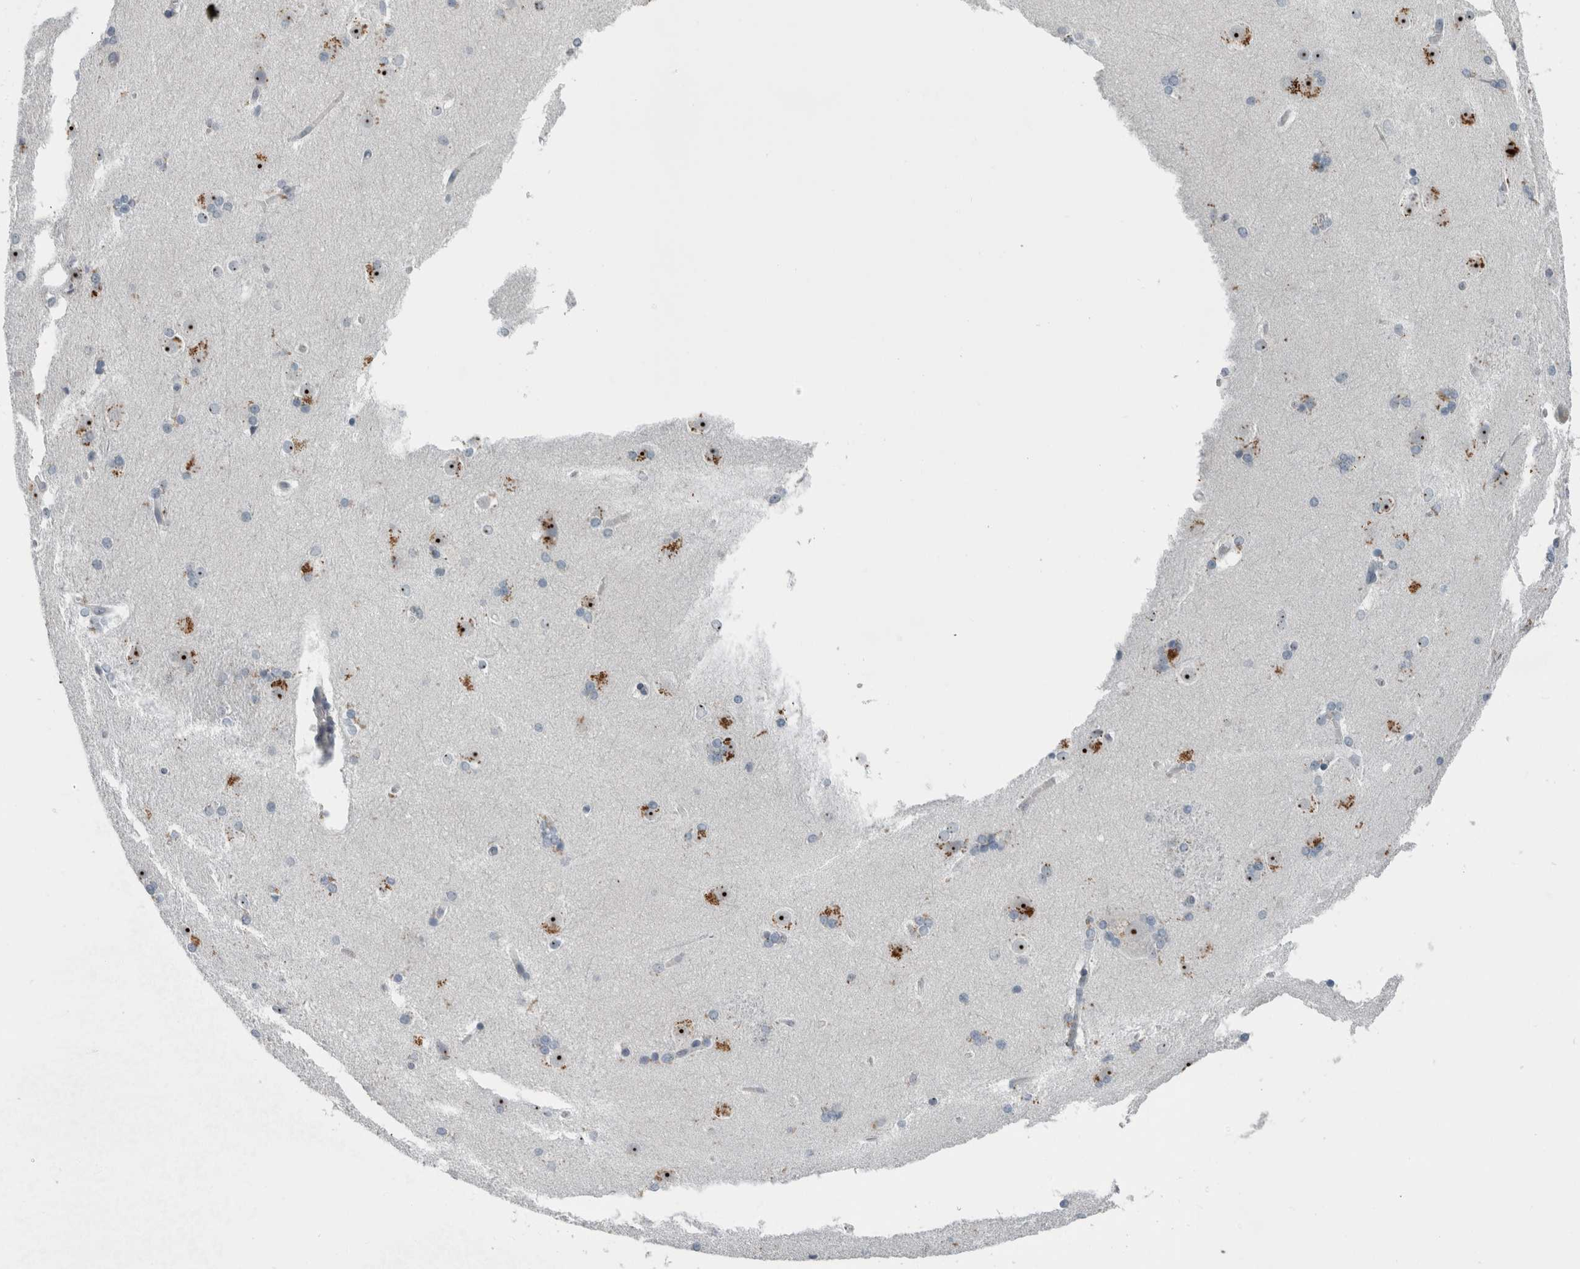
{"staining": {"intensity": "moderate", "quantity": "<25%", "location": "nuclear"}, "tissue": "caudate", "cell_type": "Glial cells", "image_type": "normal", "snomed": [{"axis": "morphology", "description": "Normal tissue, NOS"}, {"axis": "topography", "description": "Lateral ventricle wall"}], "caption": "Caudate stained with DAB IHC reveals low levels of moderate nuclear expression in approximately <25% of glial cells.", "gene": "UTP6", "patient": {"sex": "female", "age": 19}}